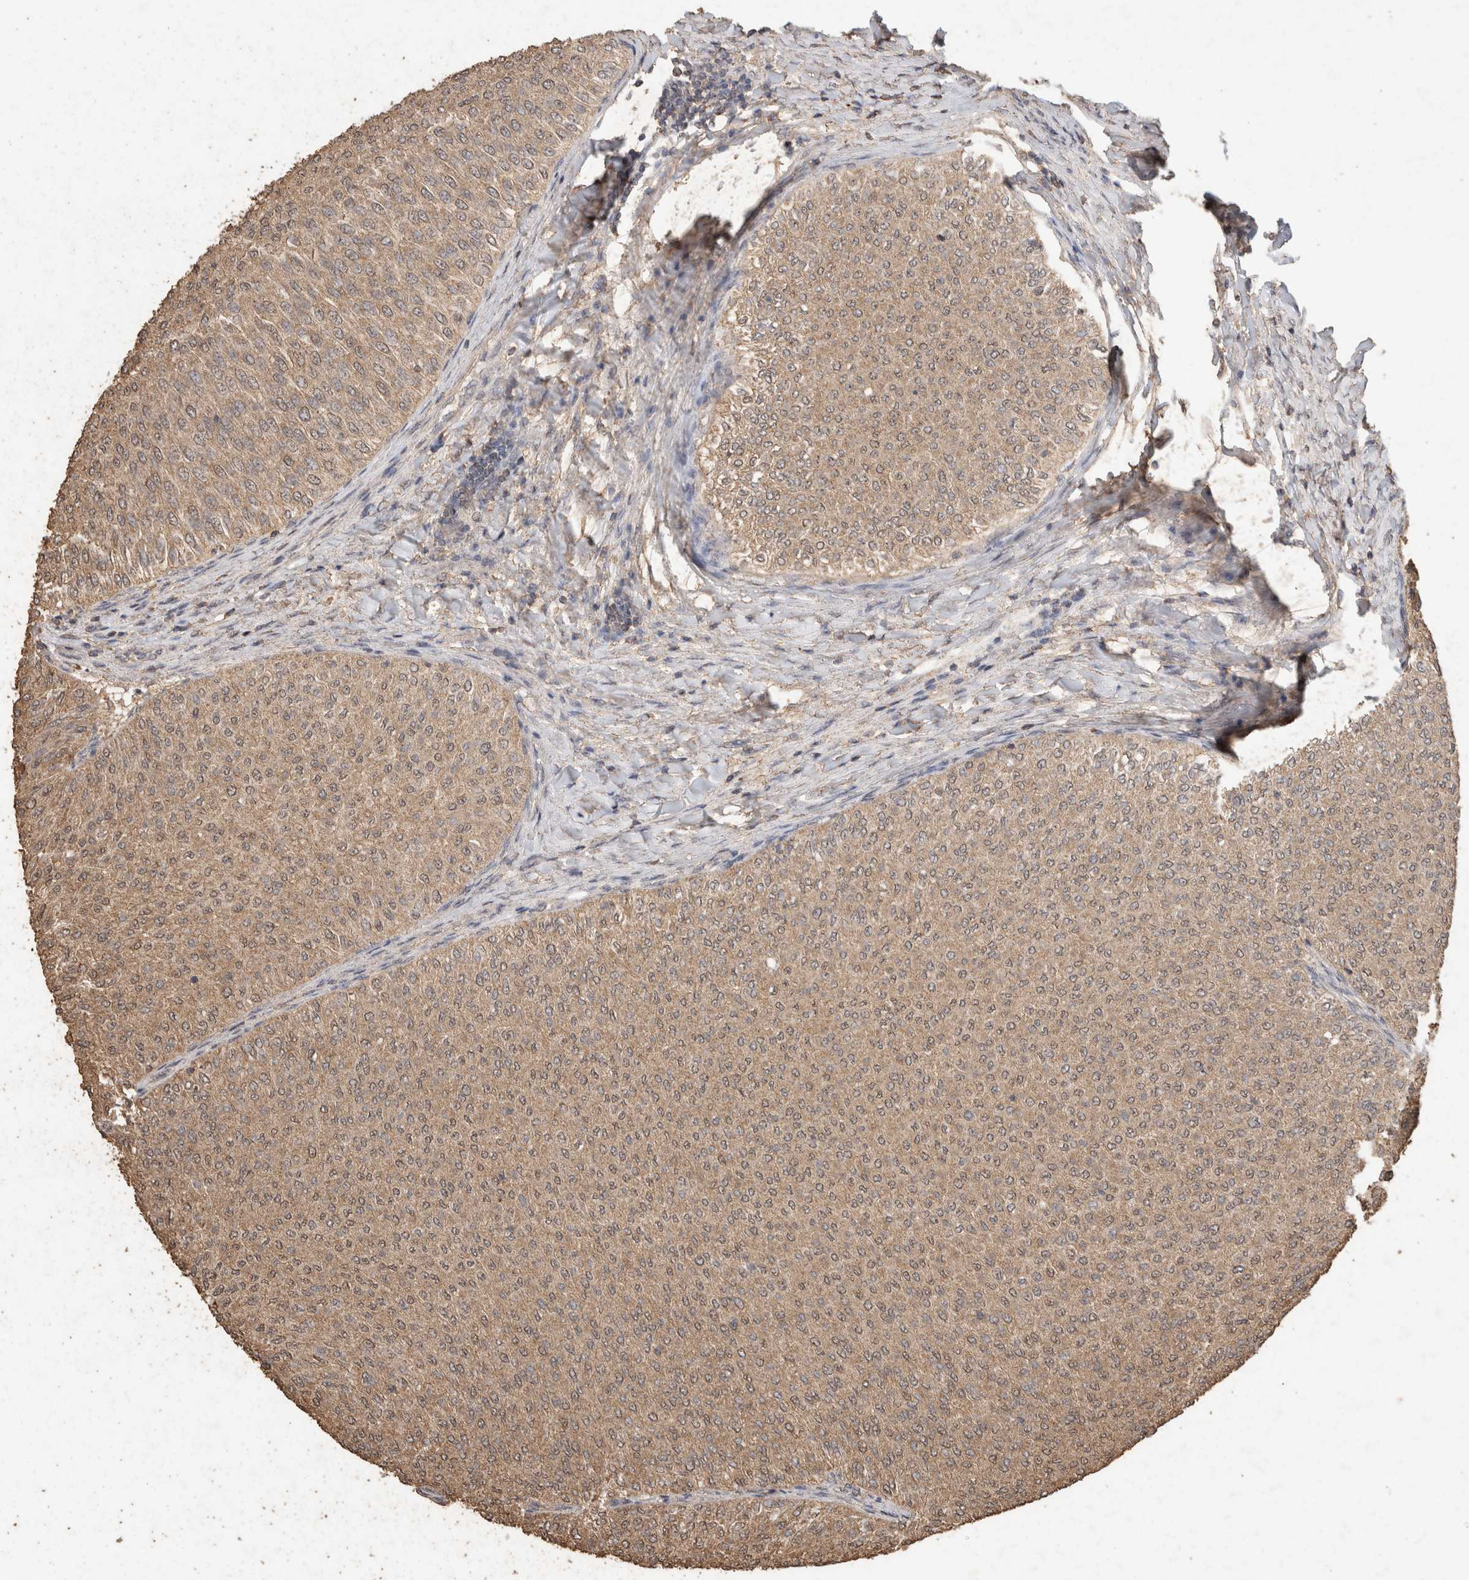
{"staining": {"intensity": "weak", "quantity": ">75%", "location": "cytoplasmic/membranous"}, "tissue": "urothelial cancer", "cell_type": "Tumor cells", "image_type": "cancer", "snomed": [{"axis": "morphology", "description": "Urothelial carcinoma, Low grade"}, {"axis": "topography", "description": "Urinary bladder"}], "caption": "The image shows immunohistochemical staining of urothelial cancer. There is weak cytoplasmic/membranous expression is present in about >75% of tumor cells.", "gene": "CX3CL1", "patient": {"sex": "male", "age": 78}}